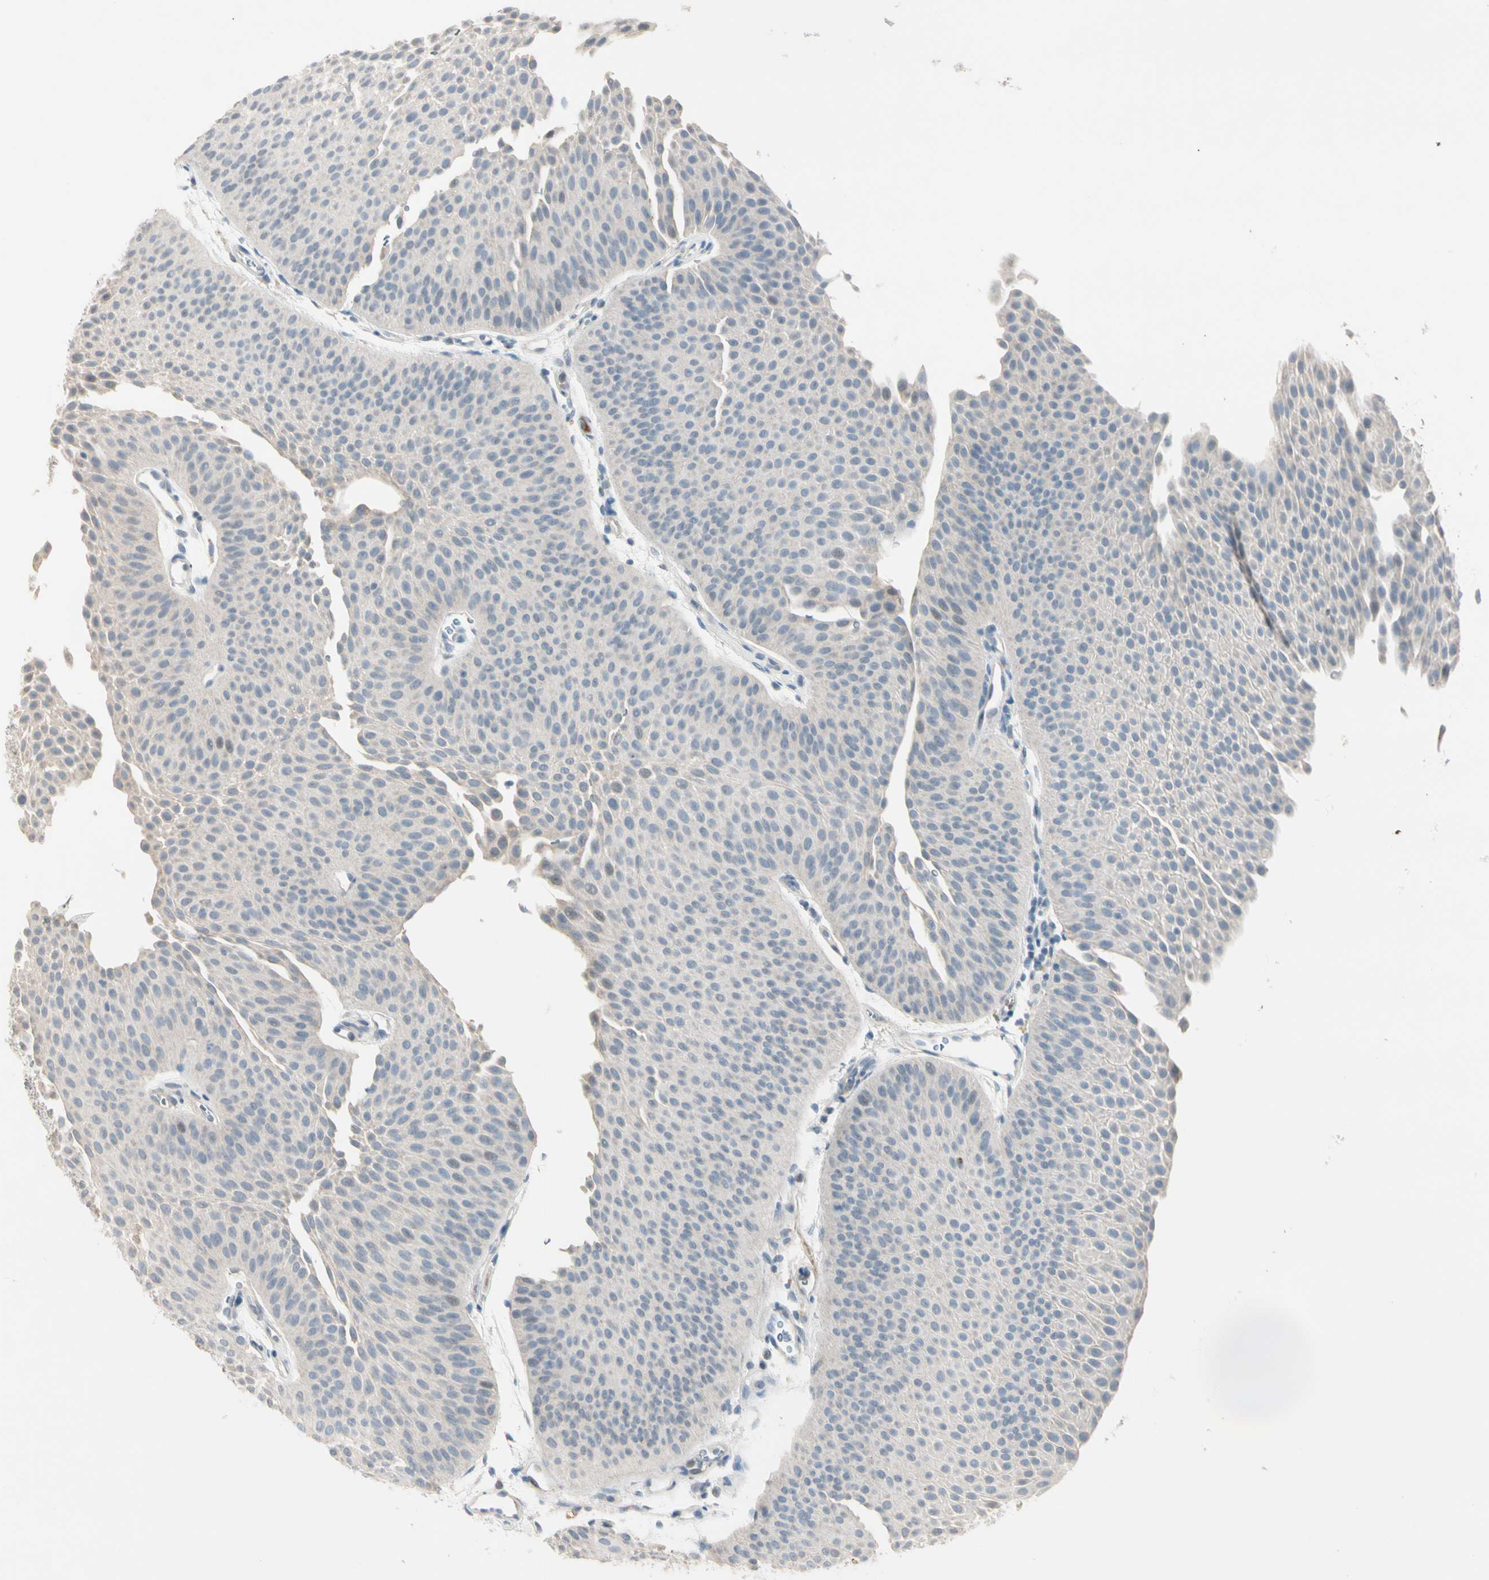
{"staining": {"intensity": "negative", "quantity": "none", "location": "none"}, "tissue": "urothelial cancer", "cell_type": "Tumor cells", "image_type": "cancer", "snomed": [{"axis": "morphology", "description": "Urothelial carcinoma, Low grade"}, {"axis": "topography", "description": "Urinary bladder"}], "caption": "Immunohistochemical staining of human low-grade urothelial carcinoma demonstrates no significant positivity in tumor cells. (Immunohistochemistry (ihc), brightfield microscopy, high magnification).", "gene": "SERPIND1", "patient": {"sex": "female", "age": 60}}